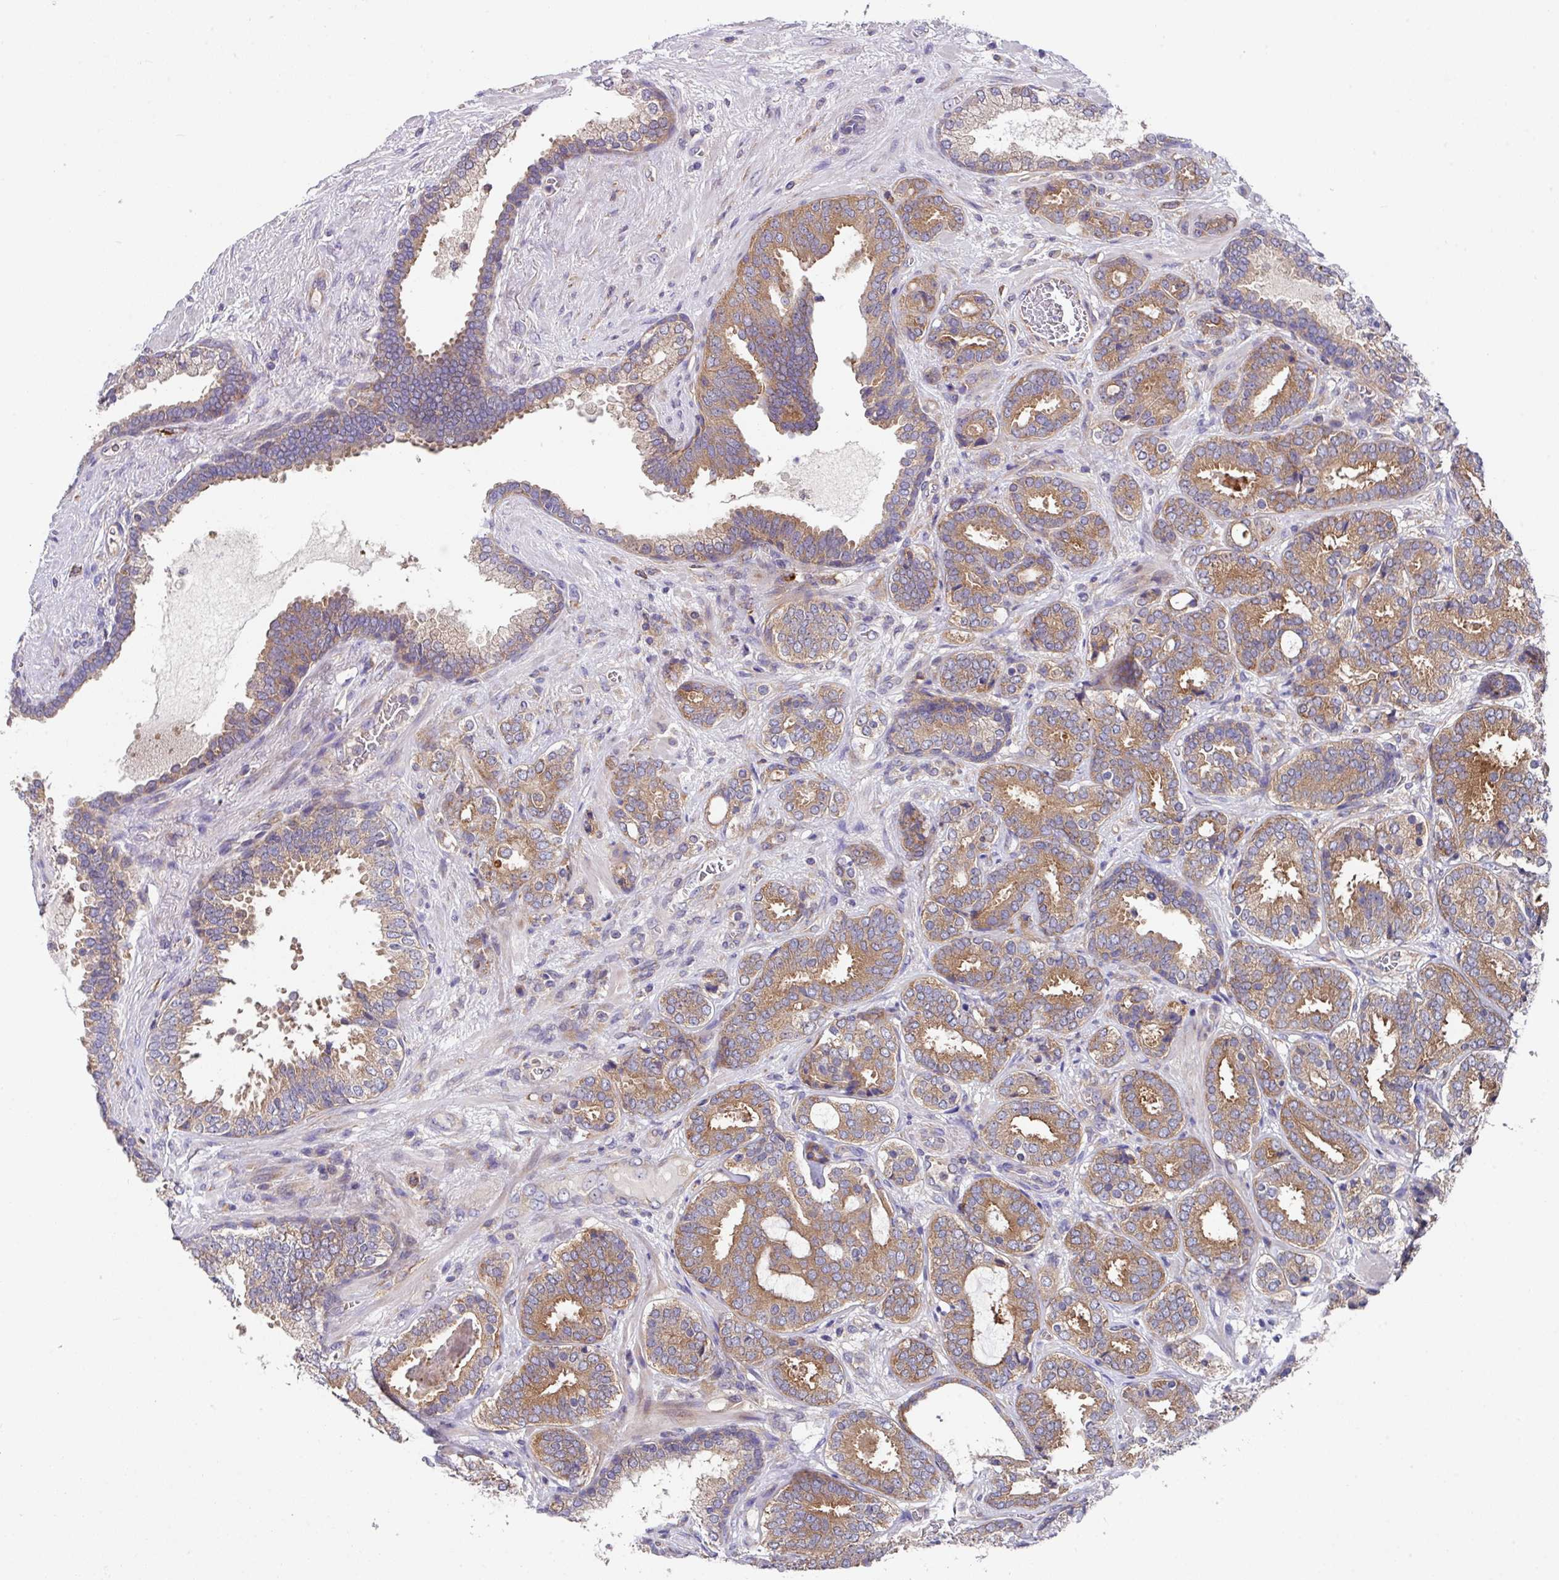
{"staining": {"intensity": "moderate", "quantity": ">75%", "location": "cytoplasmic/membranous"}, "tissue": "prostate cancer", "cell_type": "Tumor cells", "image_type": "cancer", "snomed": [{"axis": "morphology", "description": "Adenocarcinoma, High grade"}, {"axis": "topography", "description": "Prostate"}], "caption": "Immunohistochemical staining of human prostate cancer (adenocarcinoma (high-grade)) reveals moderate cytoplasmic/membranous protein positivity in approximately >75% of tumor cells.", "gene": "EIF4B", "patient": {"sex": "male", "age": 65}}